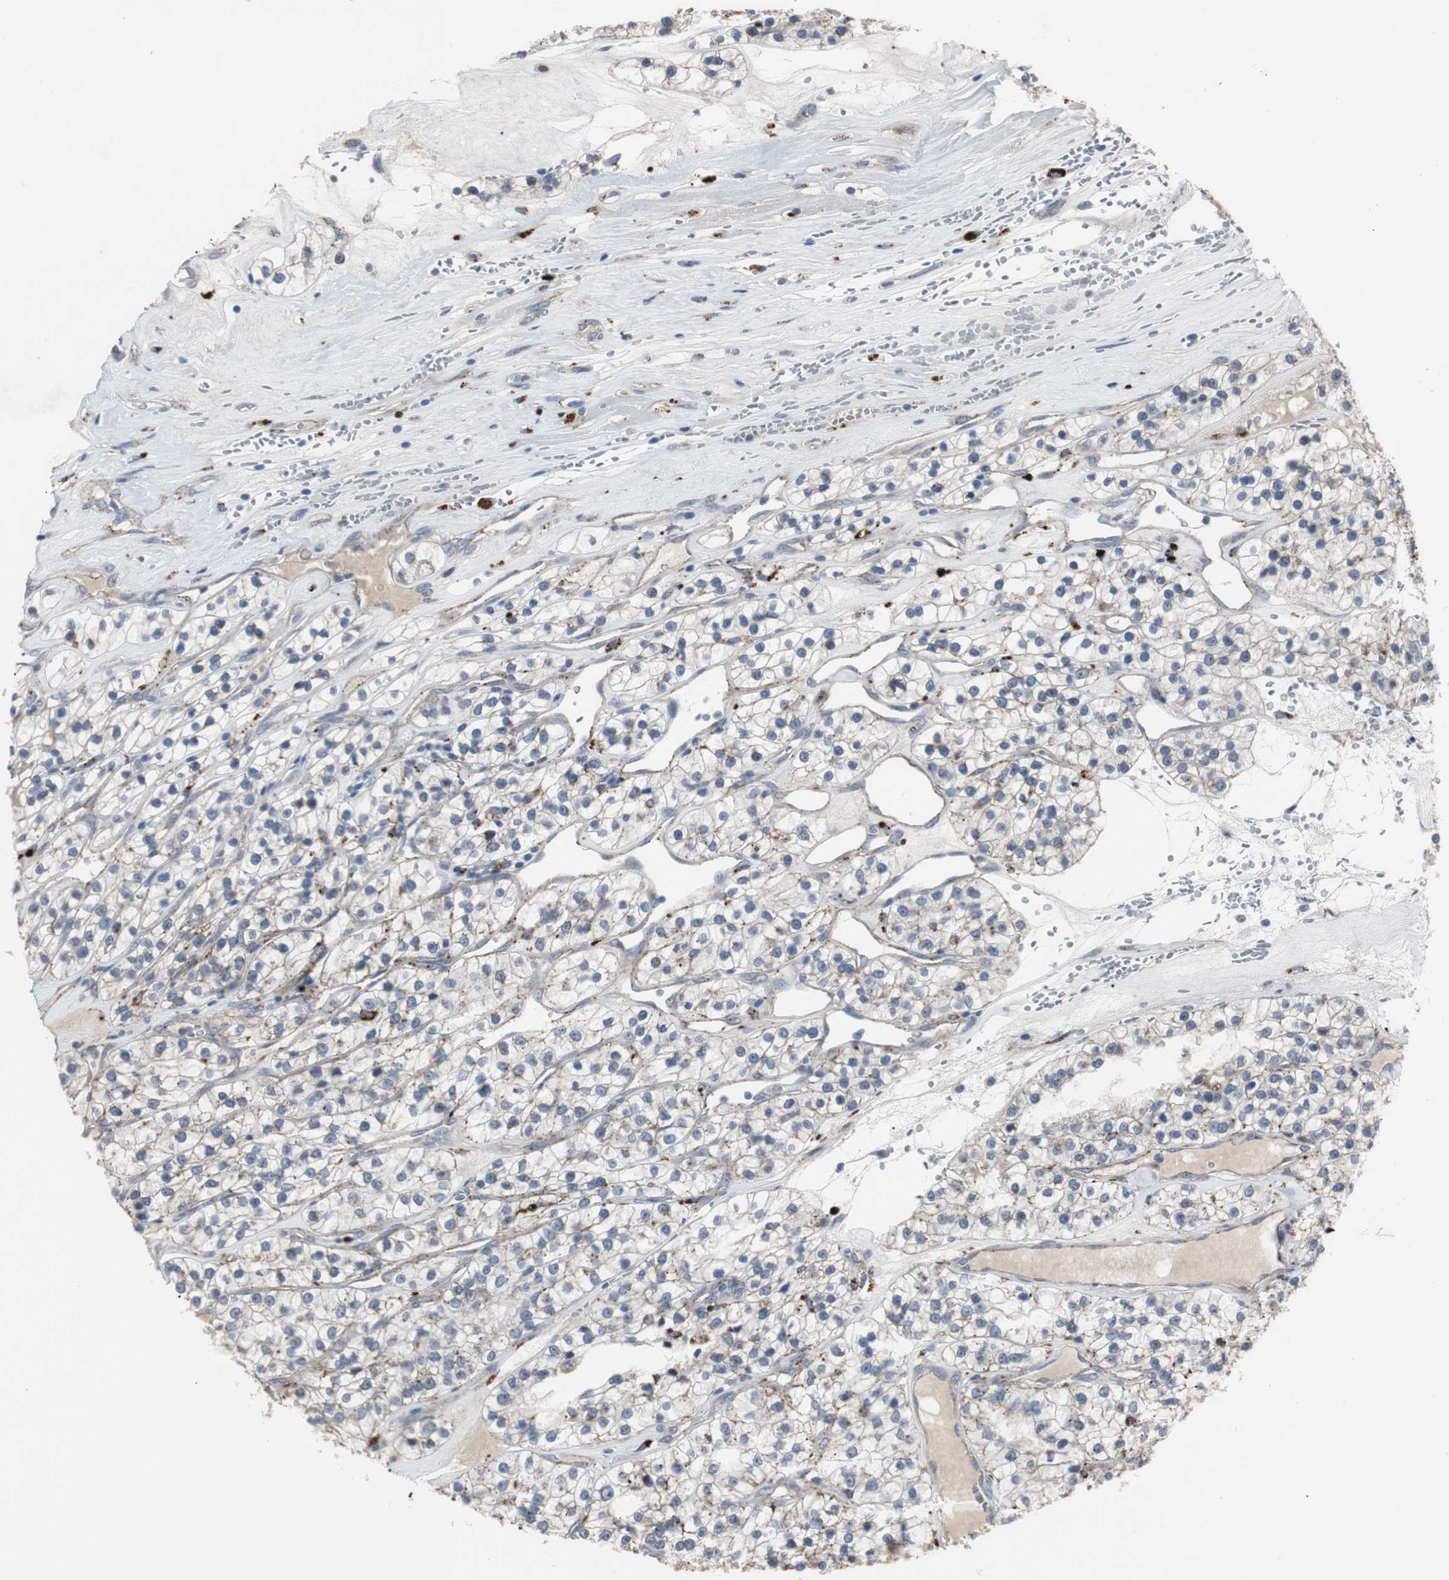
{"staining": {"intensity": "strong", "quantity": "<25%", "location": "cytoplasmic/membranous"}, "tissue": "renal cancer", "cell_type": "Tumor cells", "image_type": "cancer", "snomed": [{"axis": "morphology", "description": "Adenocarcinoma, NOS"}, {"axis": "topography", "description": "Kidney"}], "caption": "This is a micrograph of immunohistochemistry staining of renal cancer, which shows strong positivity in the cytoplasmic/membranous of tumor cells.", "gene": "GBA1", "patient": {"sex": "female", "age": 57}}